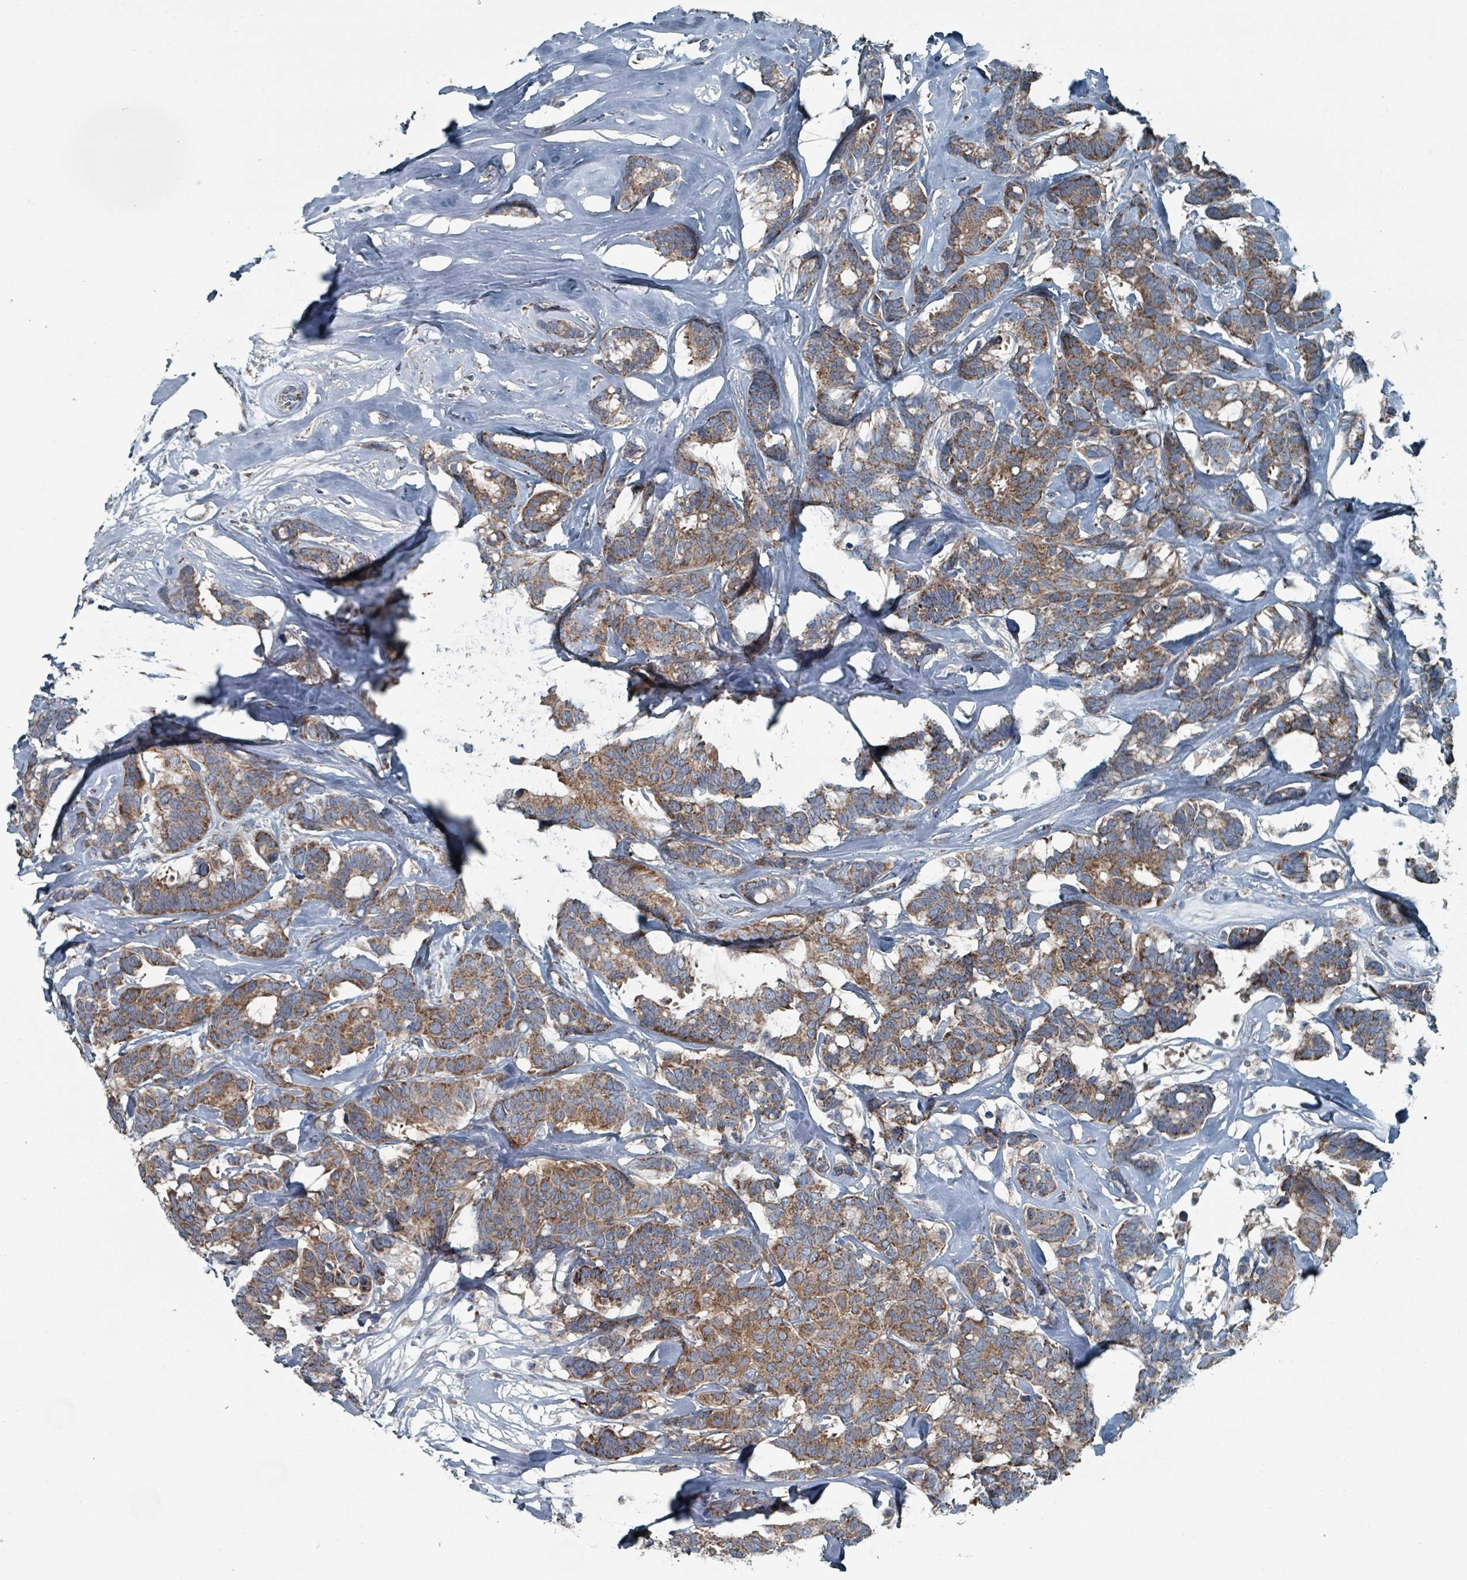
{"staining": {"intensity": "moderate", "quantity": ">75%", "location": "cytoplasmic/membranous"}, "tissue": "breast cancer", "cell_type": "Tumor cells", "image_type": "cancer", "snomed": [{"axis": "morphology", "description": "Duct carcinoma"}, {"axis": "topography", "description": "Breast"}], "caption": "Protein expression analysis of human breast intraductal carcinoma reveals moderate cytoplasmic/membranous staining in approximately >75% of tumor cells. The staining is performed using DAB (3,3'-diaminobenzidine) brown chromogen to label protein expression. The nuclei are counter-stained blue using hematoxylin.", "gene": "ABHD18", "patient": {"sex": "female", "age": 87}}